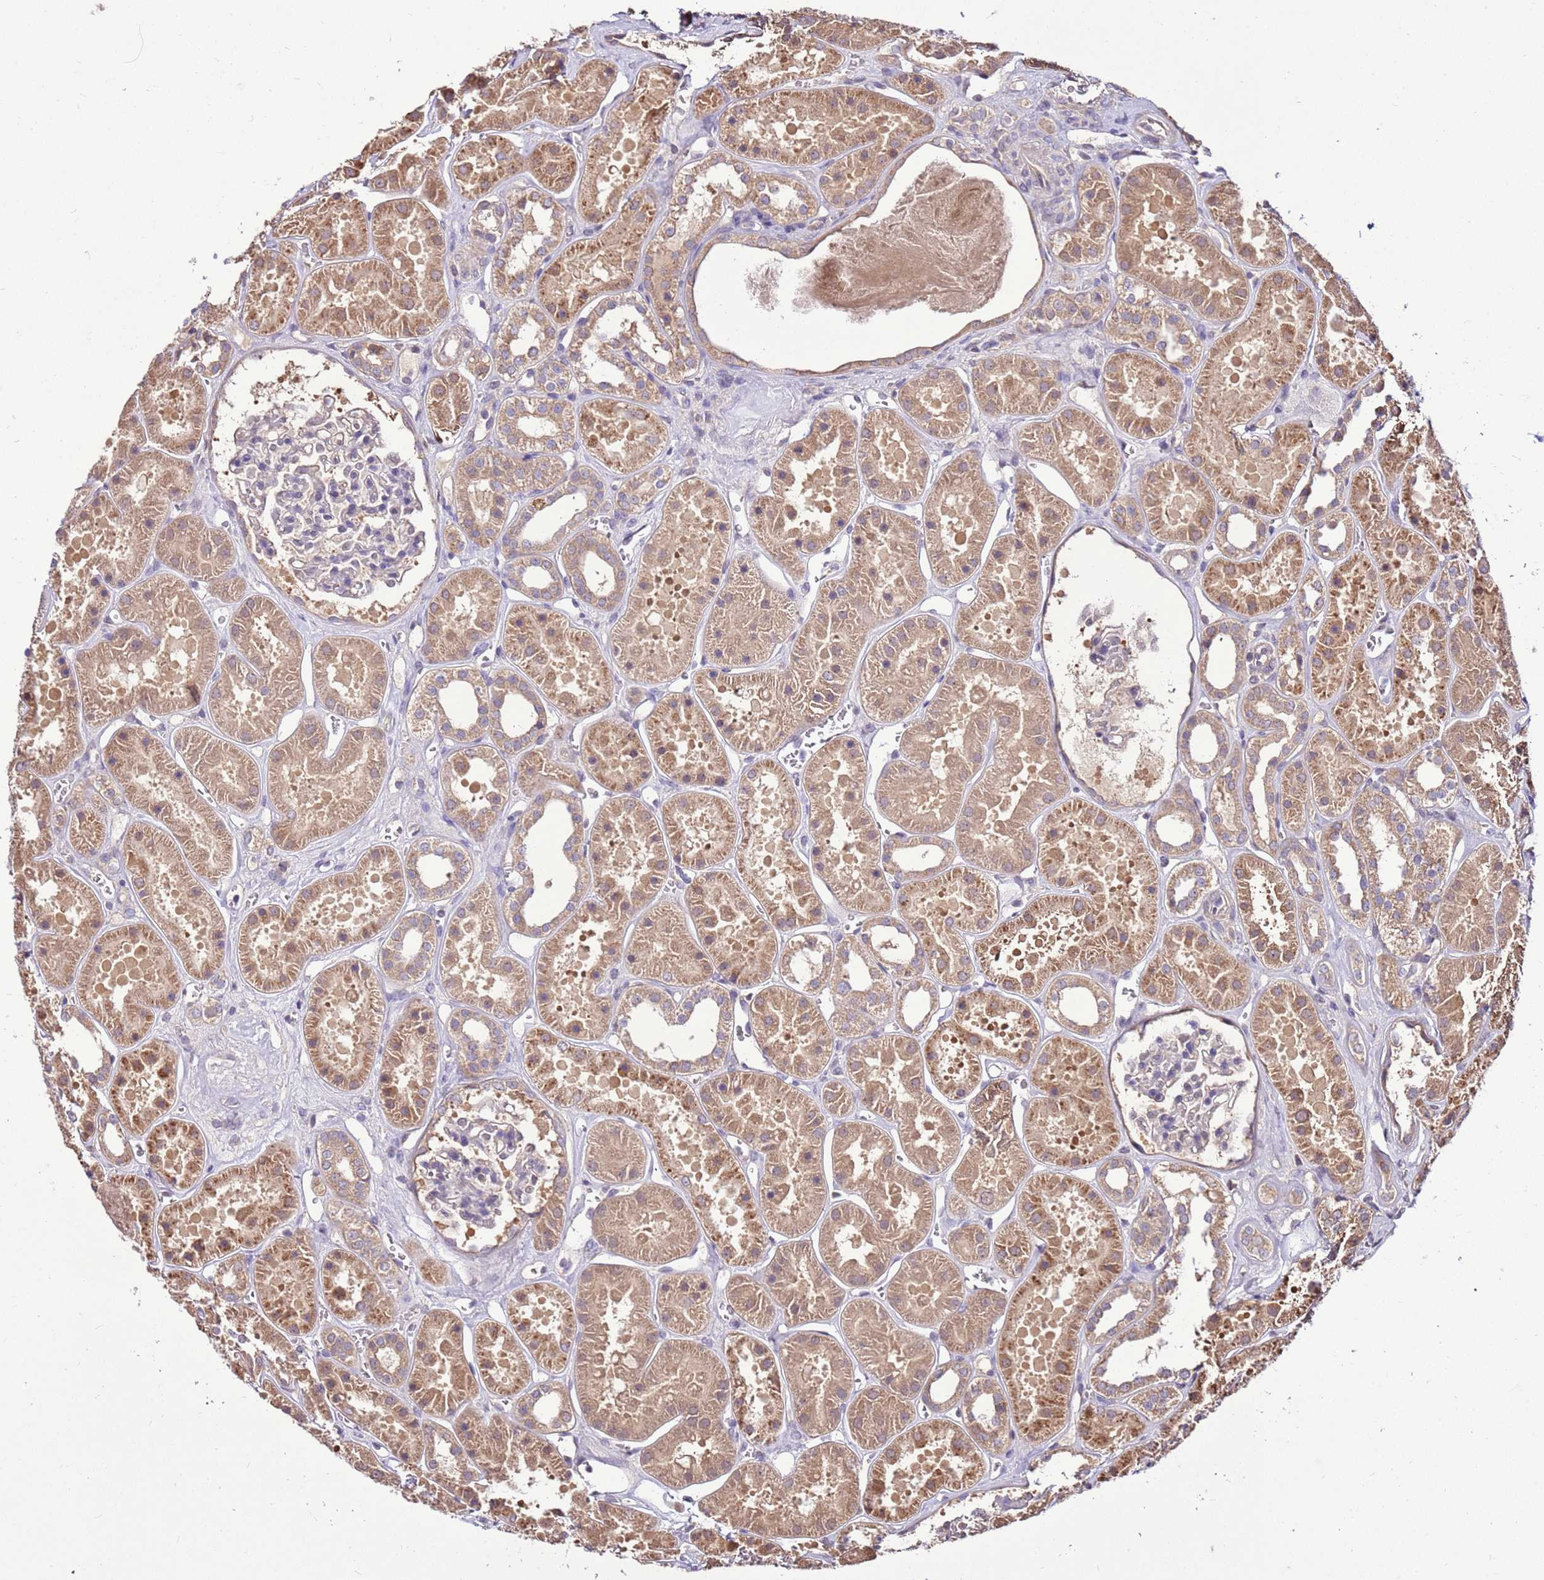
{"staining": {"intensity": "negative", "quantity": "none", "location": "none"}, "tissue": "kidney", "cell_type": "Cells in glomeruli", "image_type": "normal", "snomed": [{"axis": "morphology", "description": "Normal tissue, NOS"}, {"axis": "topography", "description": "Kidney"}], "caption": "Immunohistochemistry of unremarkable human kidney exhibits no positivity in cells in glomeruli.", "gene": "BBS5", "patient": {"sex": "female", "age": 41}}